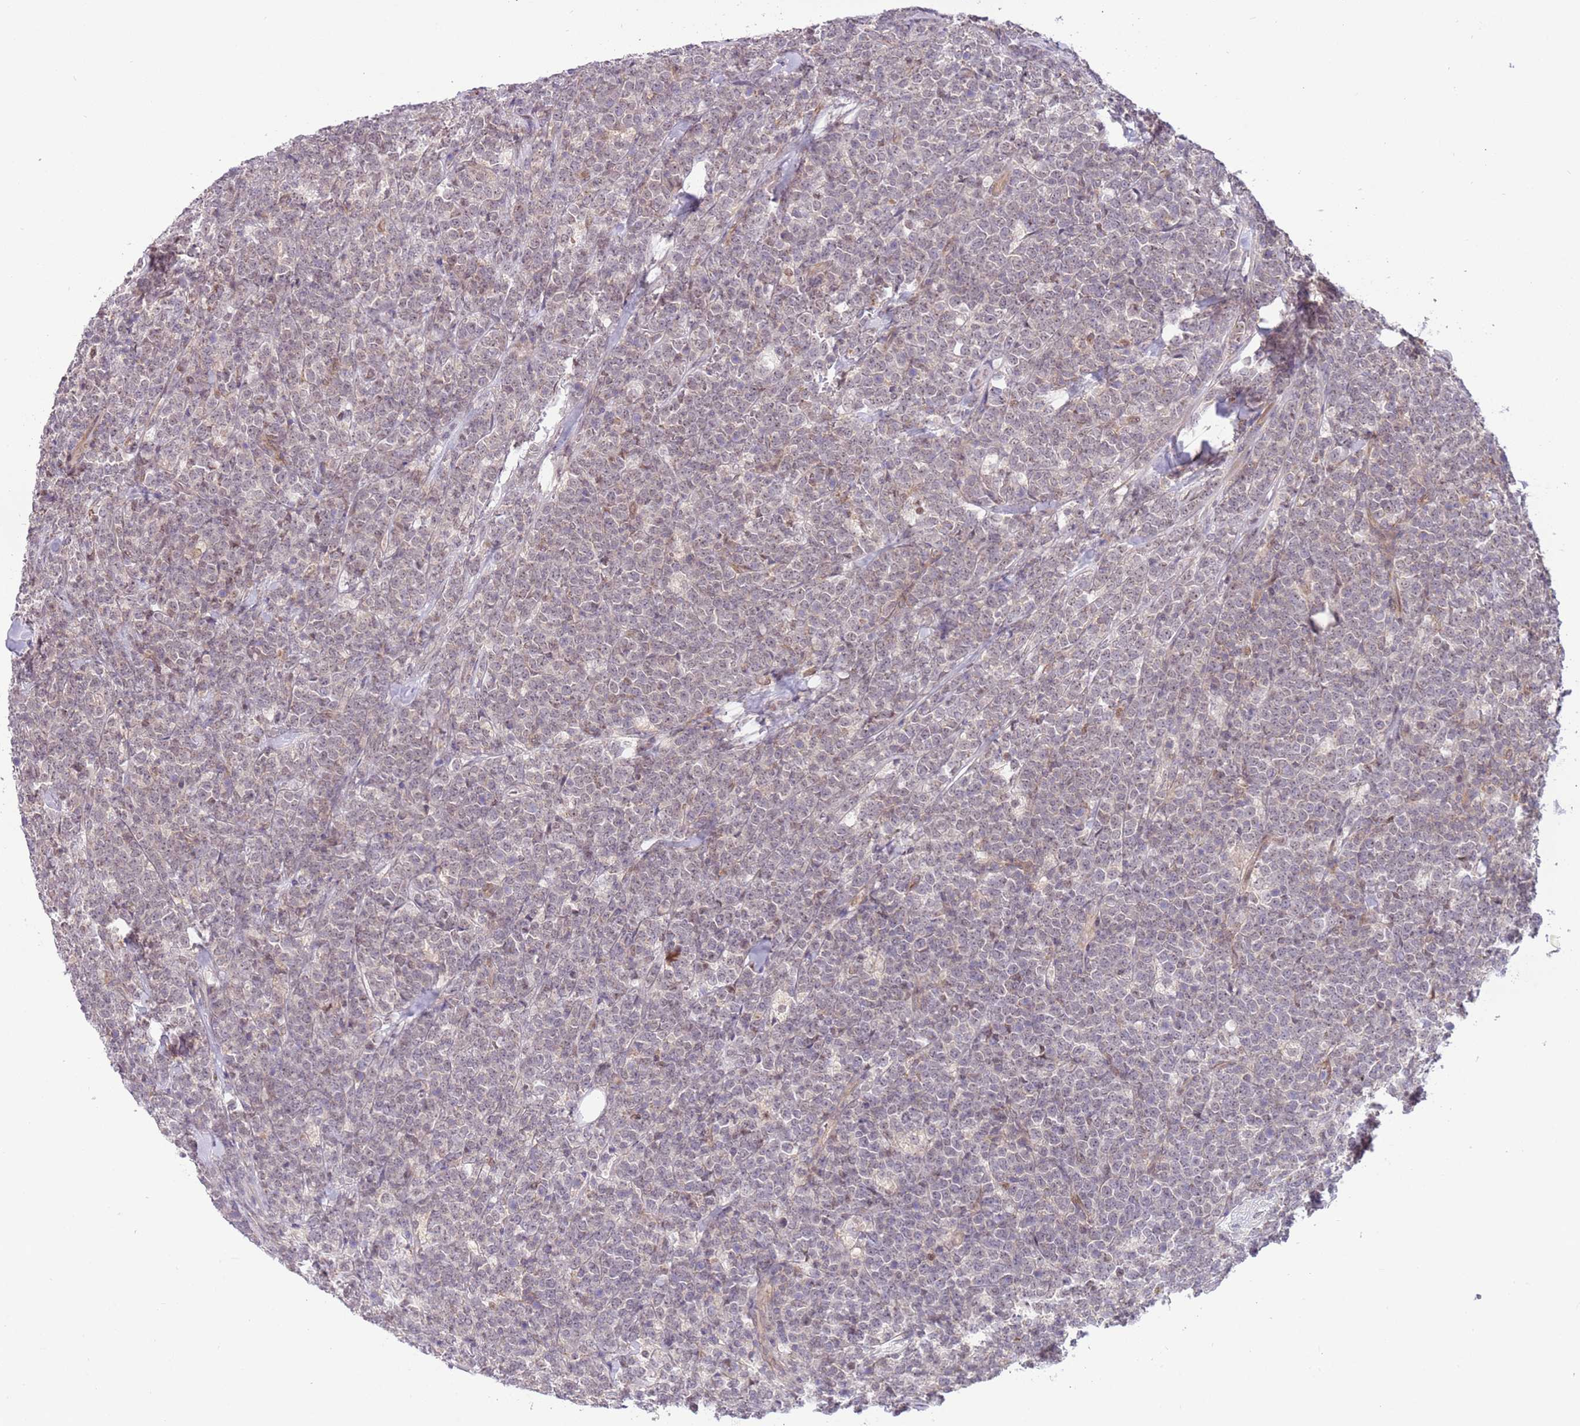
{"staining": {"intensity": "weak", "quantity": "<25%", "location": "cytoplasmic/membranous,nuclear"}, "tissue": "lymphoma", "cell_type": "Tumor cells", "image_type": "cancer", "snomed": [{"axis": "morphology", "description": "Malignant lymphoma, non-Hodgkin's type, High grade"}, {"axis": "topography", "description": "Small intestine"}], "caption": "Lymphoma was stained to show a protein in brown. There is no significant positivity in tumor cells.", "gene": "MAGEF1", "patient": {"sex": "male", "age": 8}}